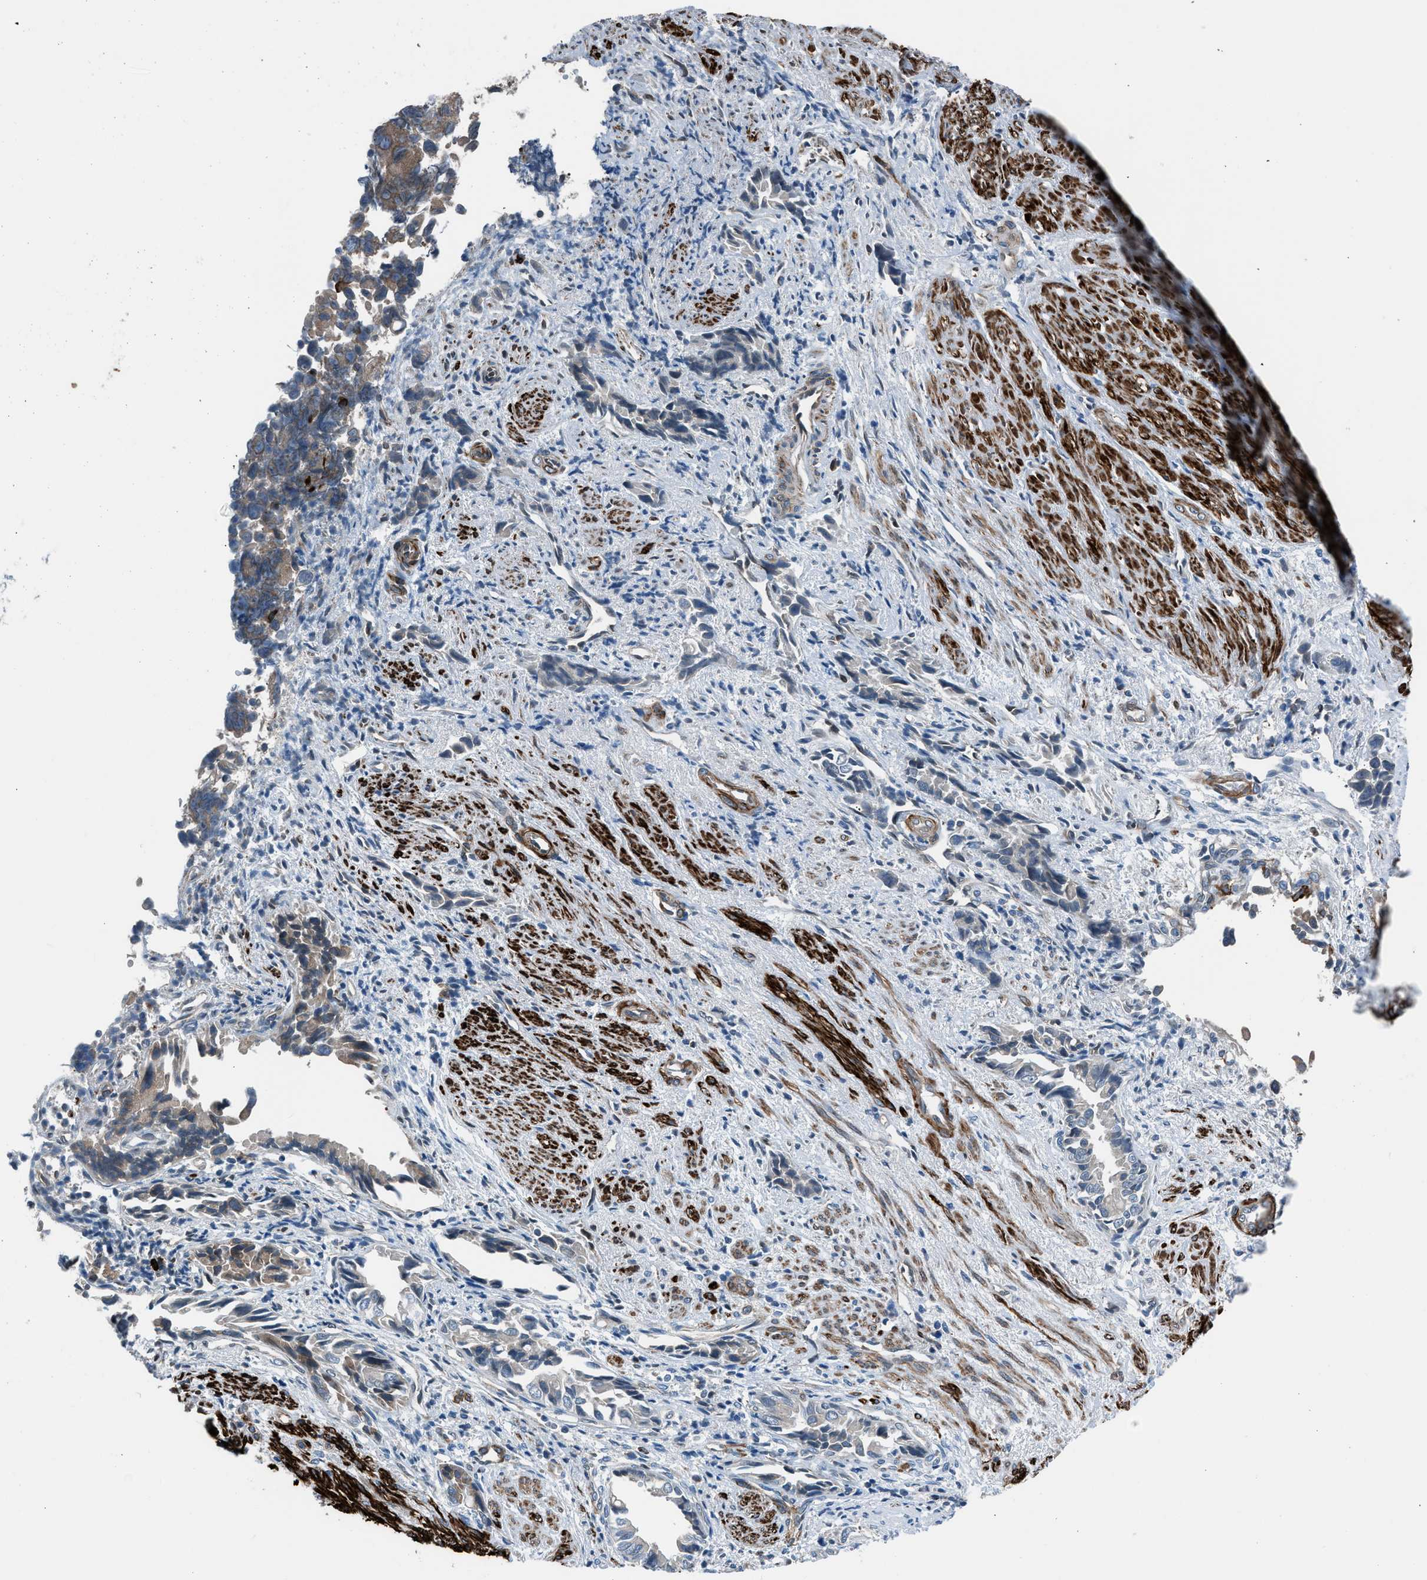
{"staining": {"intensity": "weak", "quantity": "<25%", "location": "cytoplasmic/membranous"}, "tissue": "liver cancer", "cell_type": "Tumor cells", "image_type": "cancer", "snomed": [{"axis": "morphology", "description": "Cholangiocarcinoma"}, {"axis": "topography", "description": "Liver"}], "caption": "Immunohistochemical staining of human liver cholangiocarcinoma displays no significant positivity in tumor cells.", "gene": "LMBR1", "patient": {"sex": "female", "age": 79}}